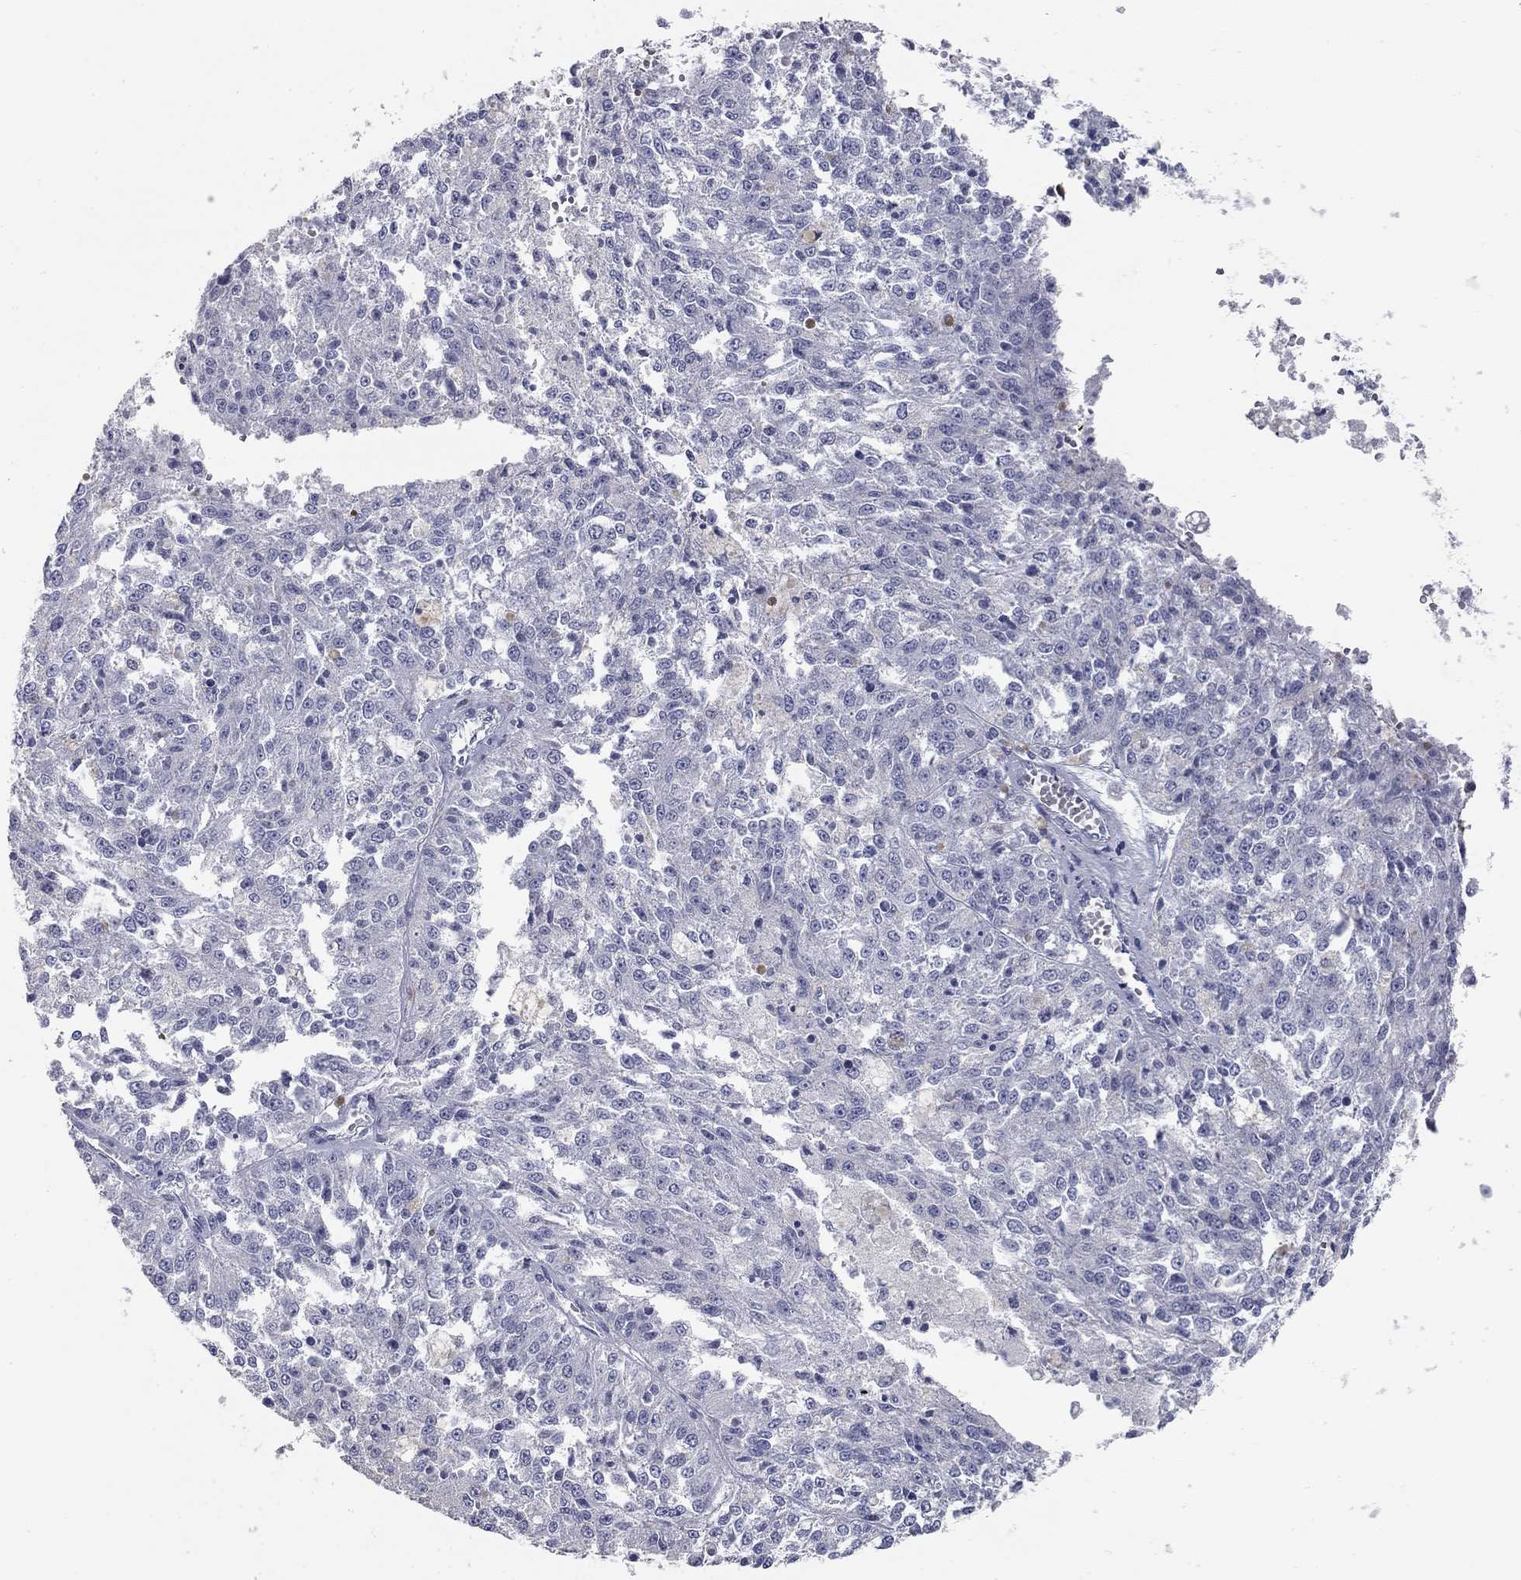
{"staining": {"intensity": "negative", "quantity": "none", "location": "none"}, "tissue": "melanoma", "cell_type": "Tumor cells", "image_type": "cancer", "snomed": [{"axis": "morphology", "description": "Malignant melanoma, Metastatic site"}, {"axis": "topography", "description": "Lymph node"}], "caption": "An image of human melanoma is negative for staining in tumor cells.", "gene": "TAC1", "patient": {"sex": "female", "age": 64}}